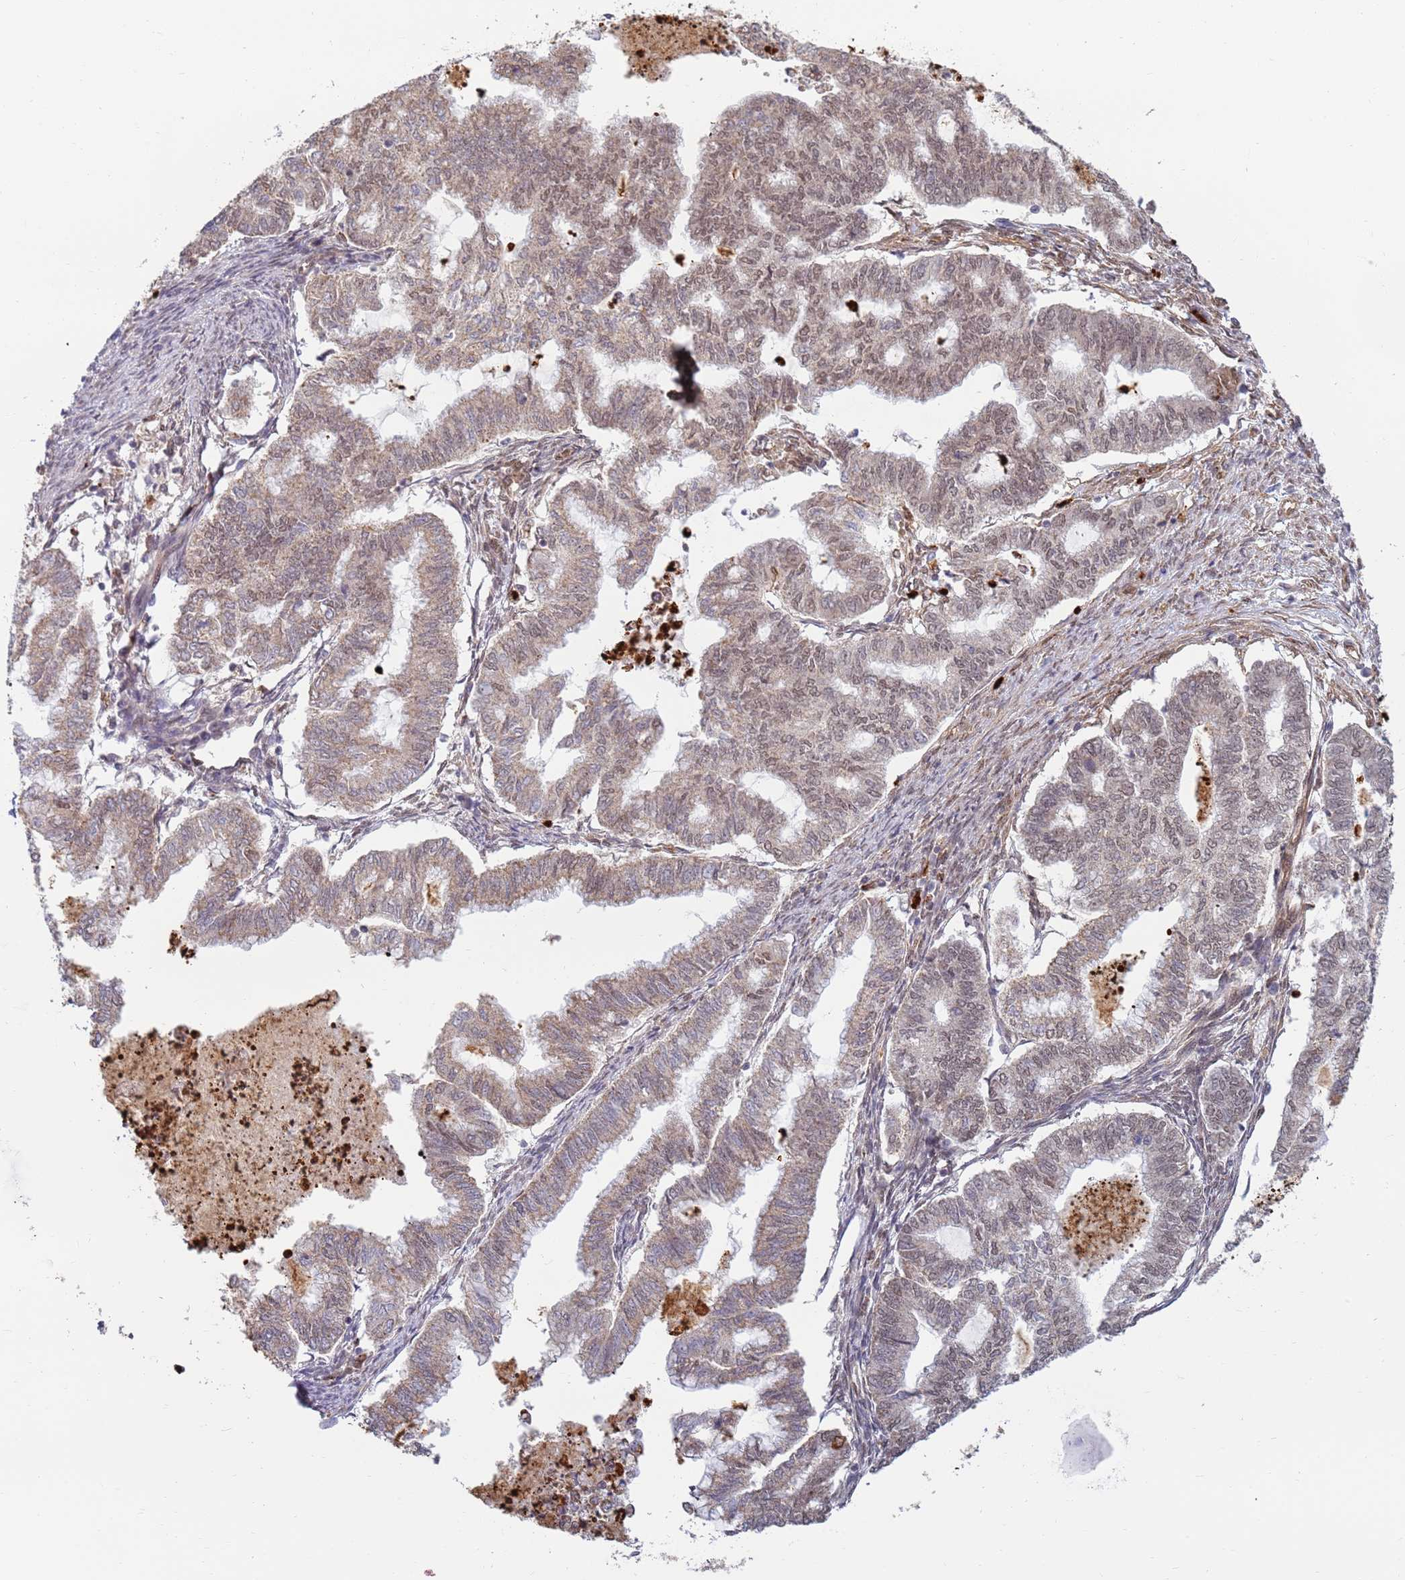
{"staining": {"intensity": "weak", "quantity": ">75%", "location": "cytoplasmic/membranous,nuclear"}, "tissue": "endometrial cancer", "cell_type": "Tumor cells", "image_type": "cancer", "snomed": [{"axis": "morphology", "description": "Adenocarcinoma, NOS"}, {"axis": "topography", "description": "Endometrium"}], "caption": "A micrograph of human endometrial cancer (adenocarcinoma) stained for a protein displays weak cytoplasmic/membranous and nuclear brown staining in tumor cells.", "gene": "CEP170", "patient": {"sex": "female", "age": 79}}